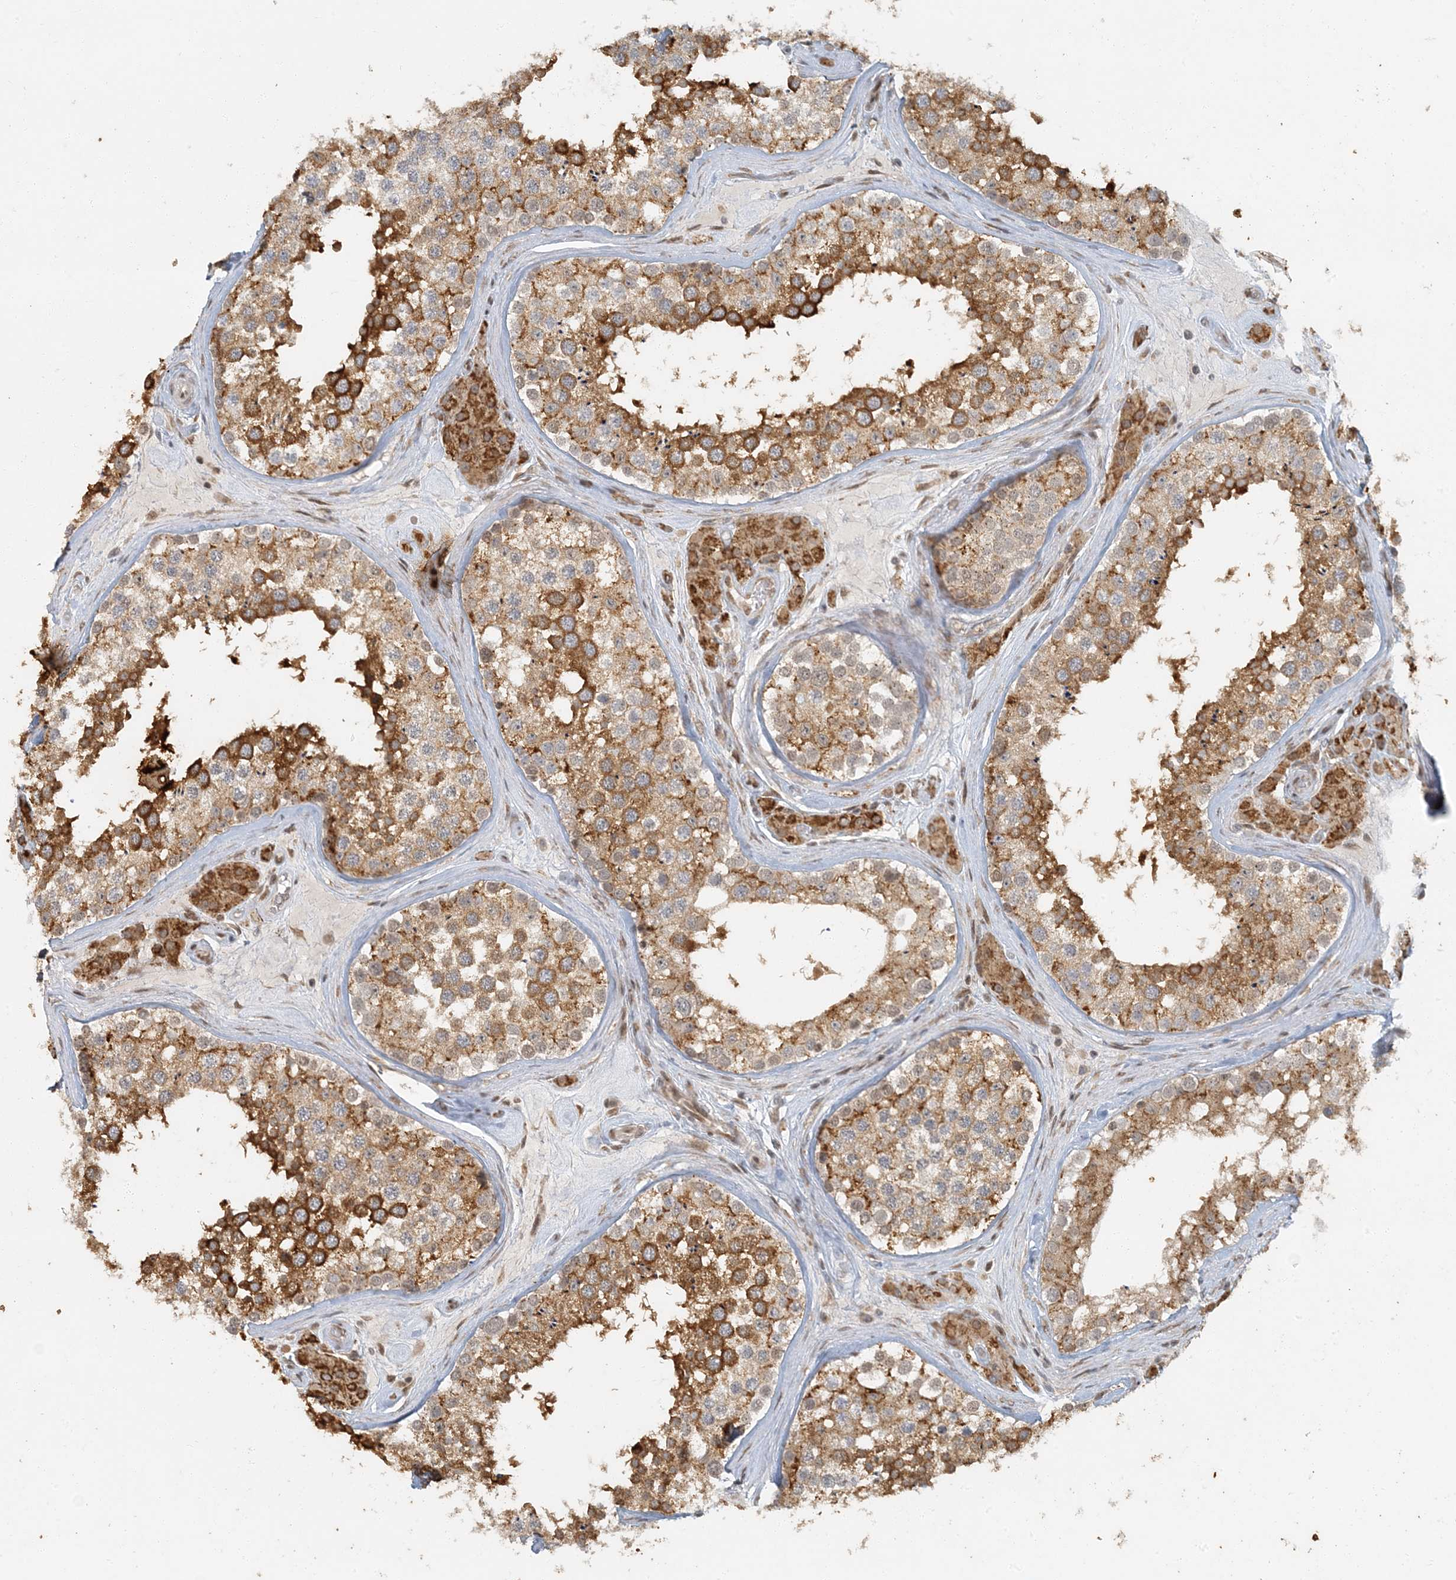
{"staining": {"intensity": "strong", "quantity": ">75%", "location": "cytoplasmic/membranous"}, "tissue": "testis", "cell_type": "Cells in seminiferous ducts", "image_type": "normal", "snomed": [{"axis": "morphology", "description": "Normal tissue, NOS"}, {"axis": "topography", "description": "Testis"}], "caption": "Immunohistochemistry micrograph of unremarkable testis: human testis stained using immunohistochemistry (IHC) displays high levels of strong protein expression localized specifically in the cytoplasmic/membranous of cells in seminiferous ducts, appearing as a cytoplasmic/membranous brown color.", "gene": "AK9", "patient": {"sex": "male", "age": 46}}